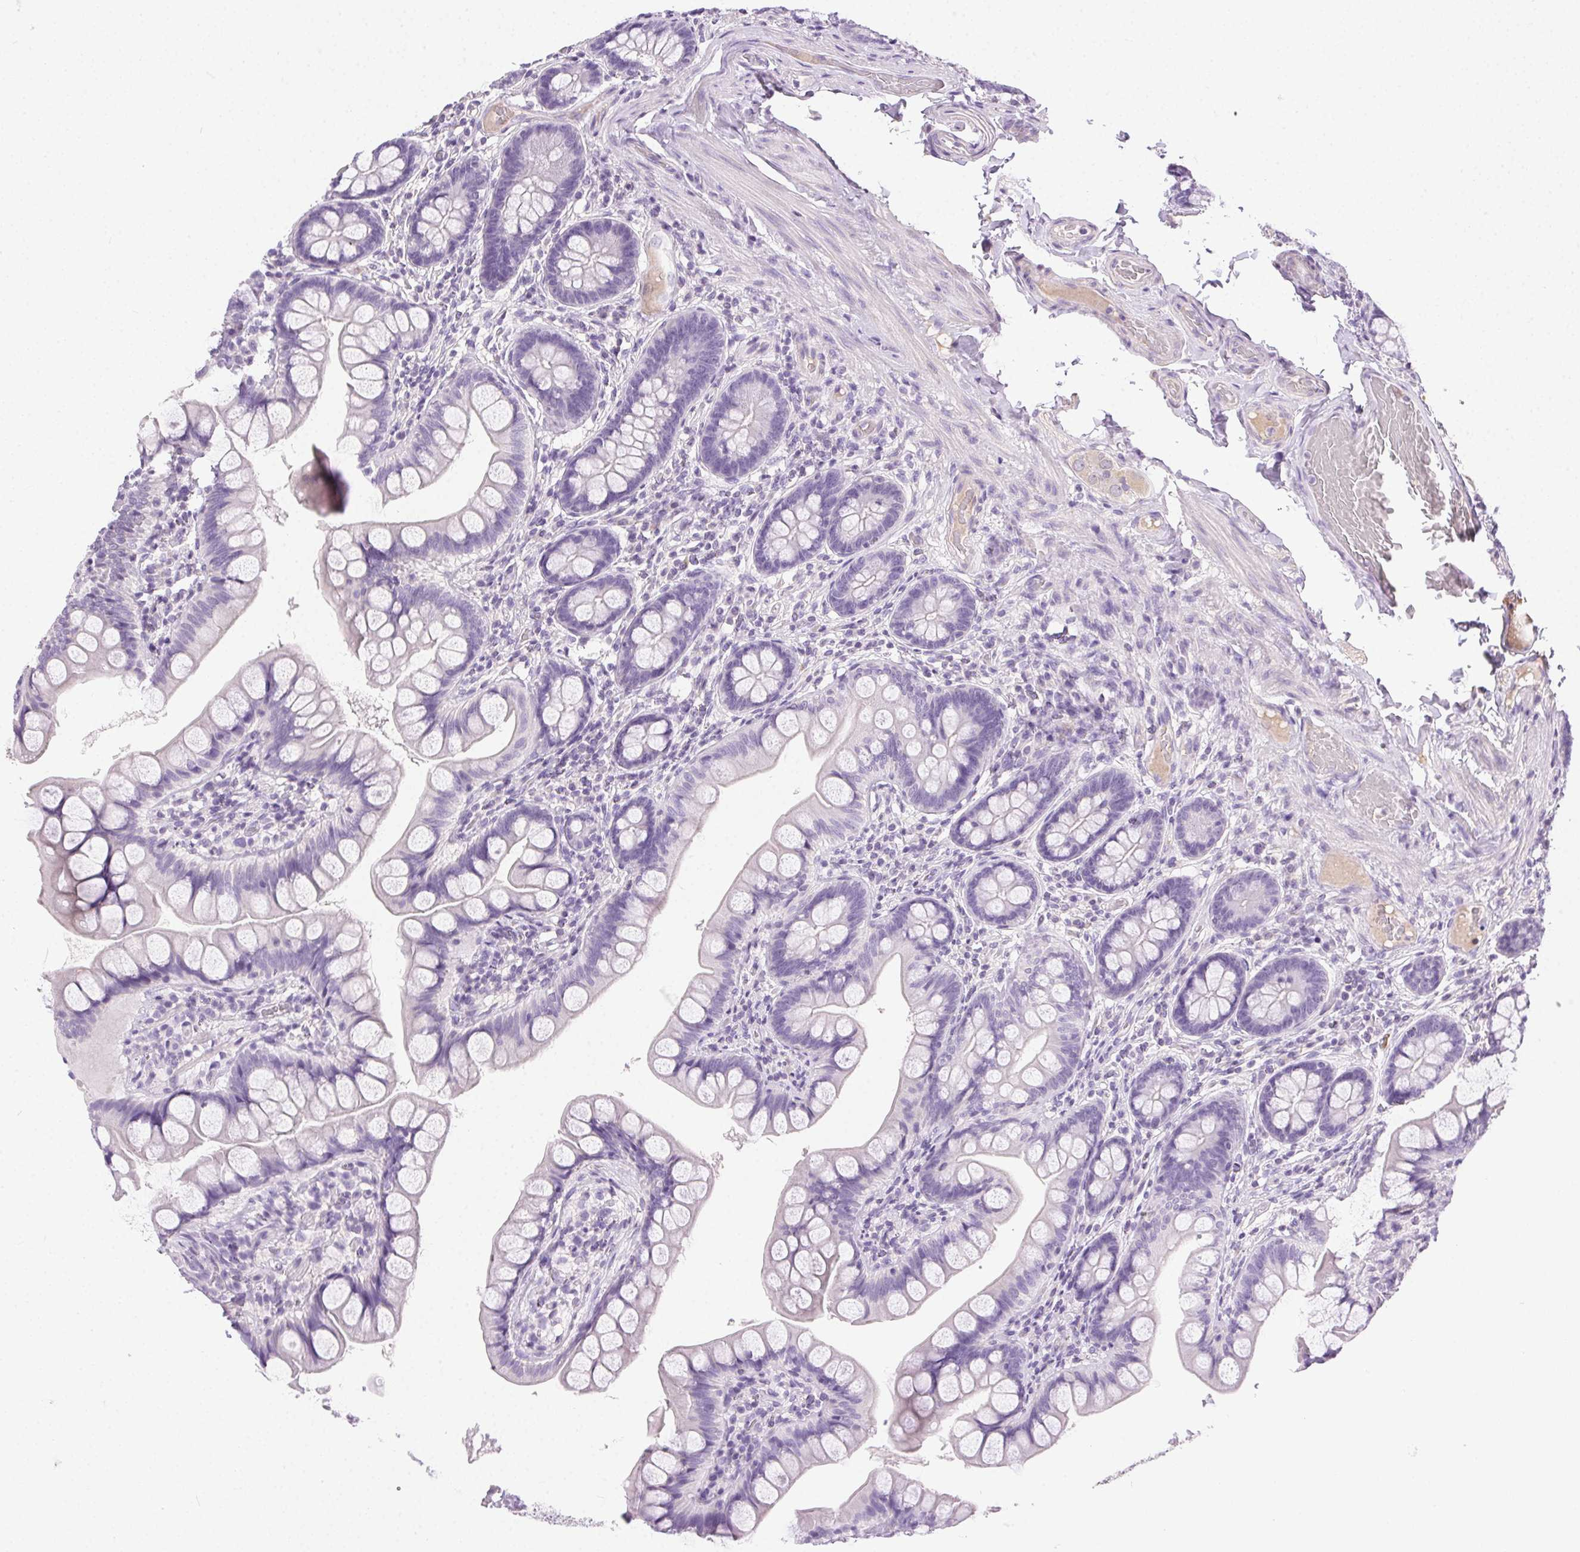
{"staining": {"intensity": "negative", "quantity": "none", "location": "none"}, "tissue": "small intestine", "cell_type": "Glandular cells", "image_type": "normal", "snomed": [{"axis": "morphology", "description": "Normal tissue, NOS"}, {"axis": "topography", "description": "Small intestine"}], "caption": "DAB (3,3'-diaminobenzidine) immunohistochemical staining of normal small intestine exhibits no significant staining in glandular cells.", "gene": "SYCE2", "patient": {"sex": "male", "age": 70}}